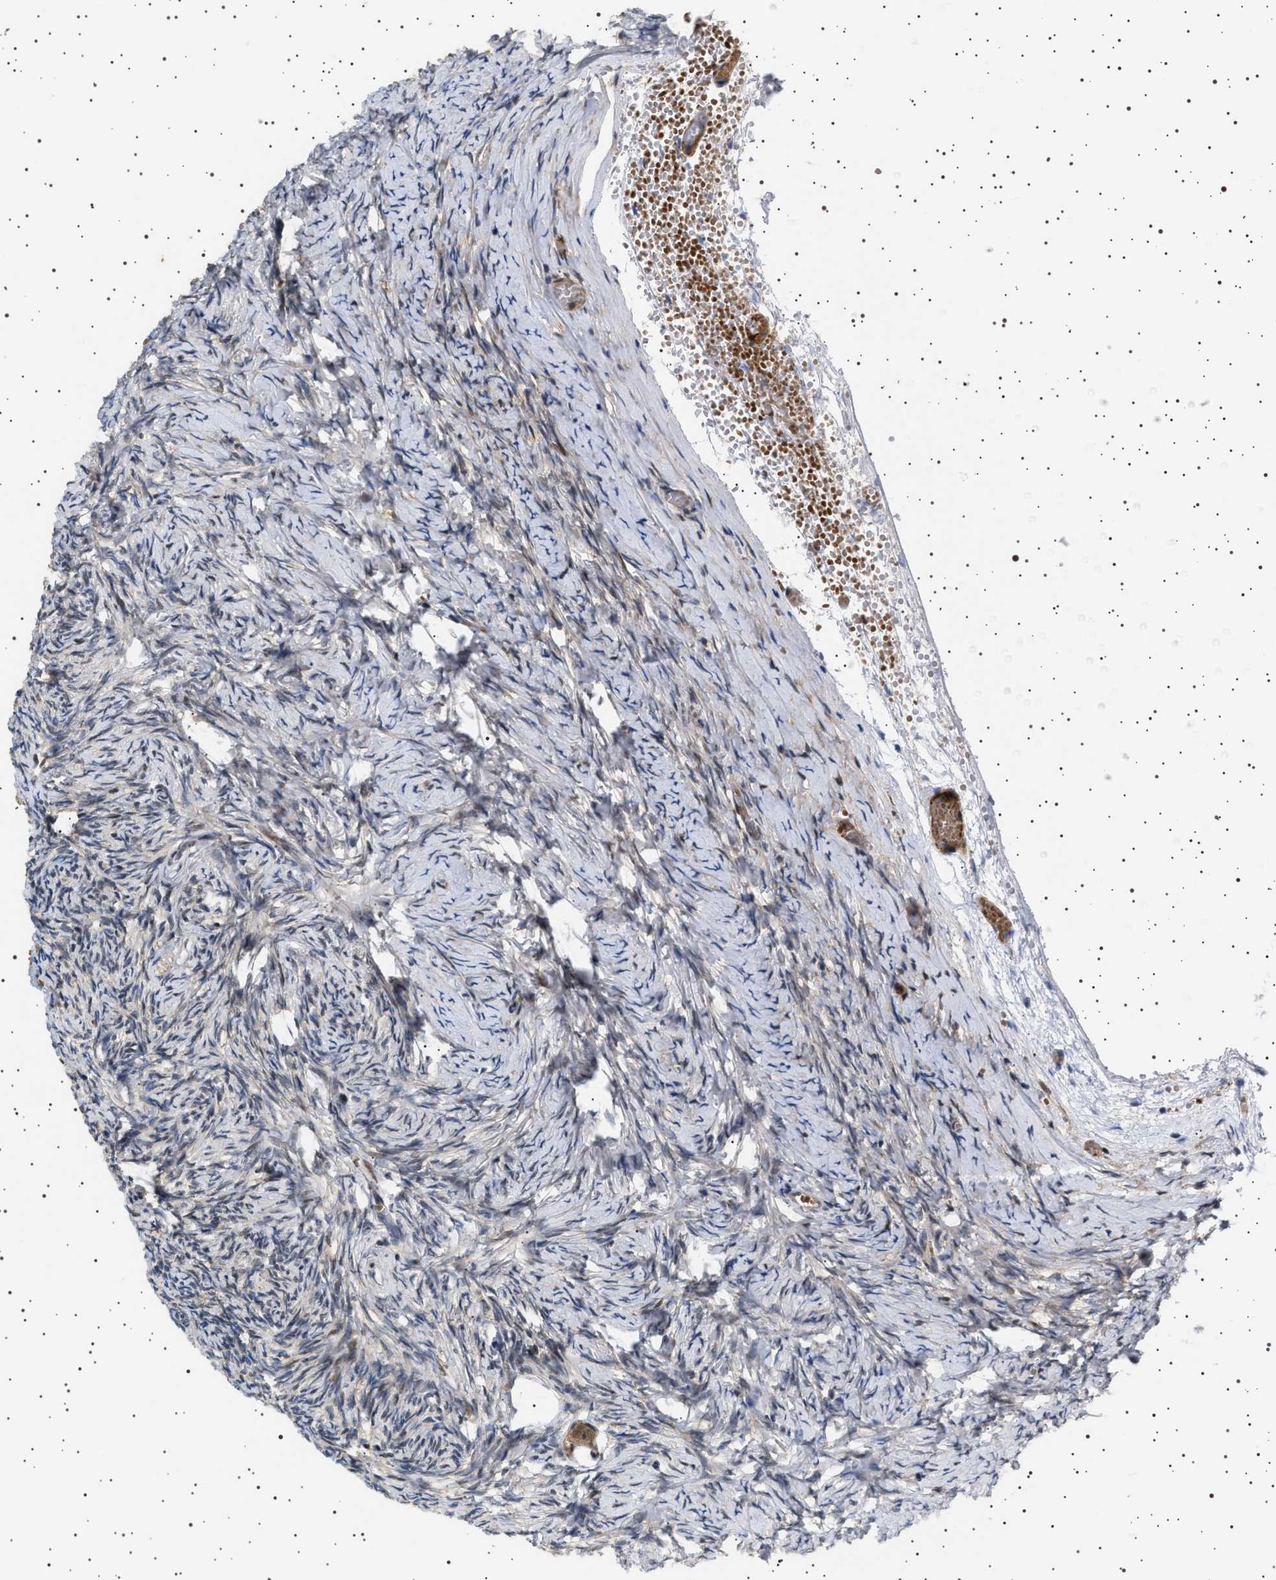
{"staining": {"intensity": "negative", "quantity": "none", "location": "none"}, "tissue": "ovary", "cell_type": "Follicle cells", "image_type": "normal", "snomed": [{"axis": "morphology", "description": "Normal tissue, NOS"}, {"axis": "topography", "description": "Ovary"}], "caption": "This is an IHC micrograph of normal ovary. There is no positivity in follicle cells.", "gene": "BAG3", "patient": {"sex": "female", "age": 27}}